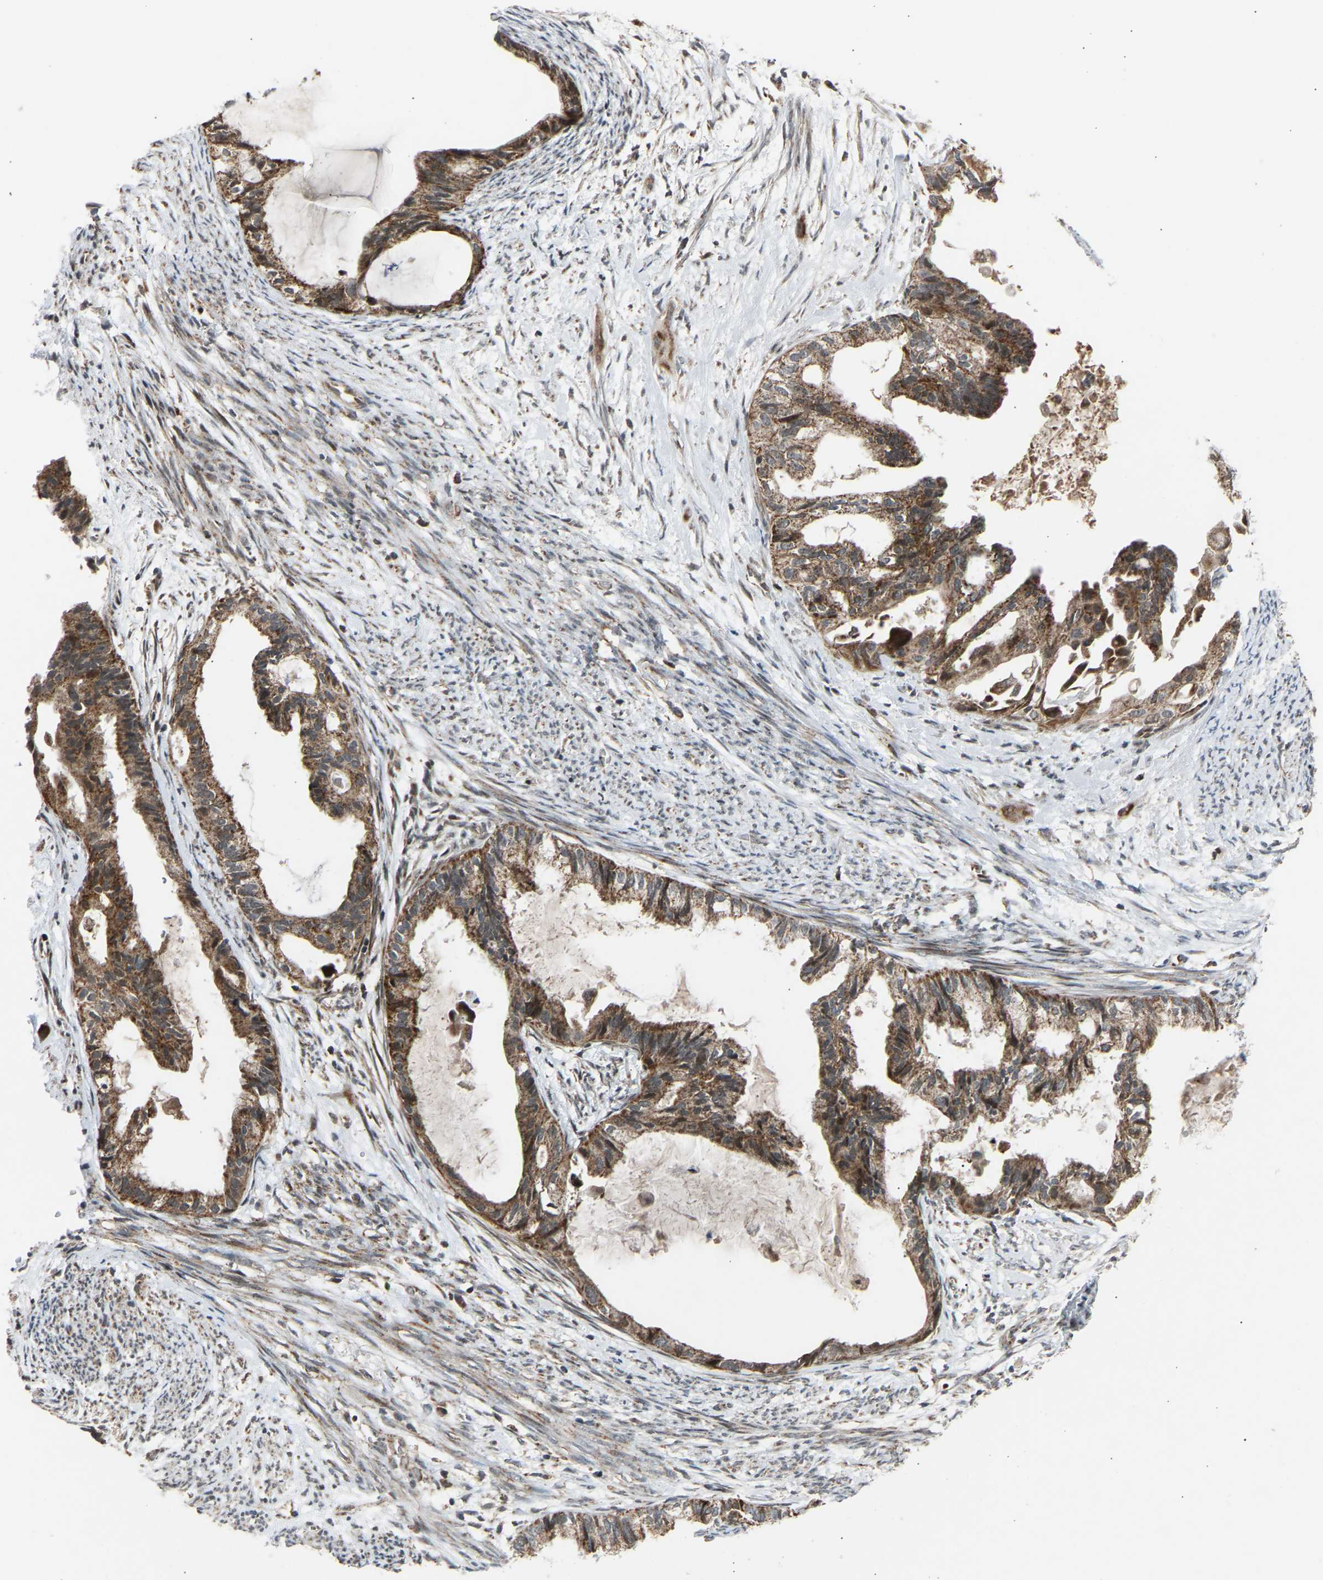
{"staining": {"intensity": "moderate", "quantity": ">75%", "location": "cytoplasmic/membranous"}, "tissue": "cervical cancer", "cell_type": "Tumor cells", "image_type": "cancer", "snomed": [{"axis": "morphology", "description": "Normal tissue, NOS"}, {"axis": "morphology", "description": "Adenocarcinoma, NOS"}, {"axis": "topography", "description": "Cervix"}, {"axis": "topography", "description": "Endometrium"}], "caption": "Human cervical cancer (adenocarcinoma) stained with a protein marker demonstrates moderate staining in tumor cells.", "gene": "SLIRP", "patient": {"sex": "female", "age": 86}}